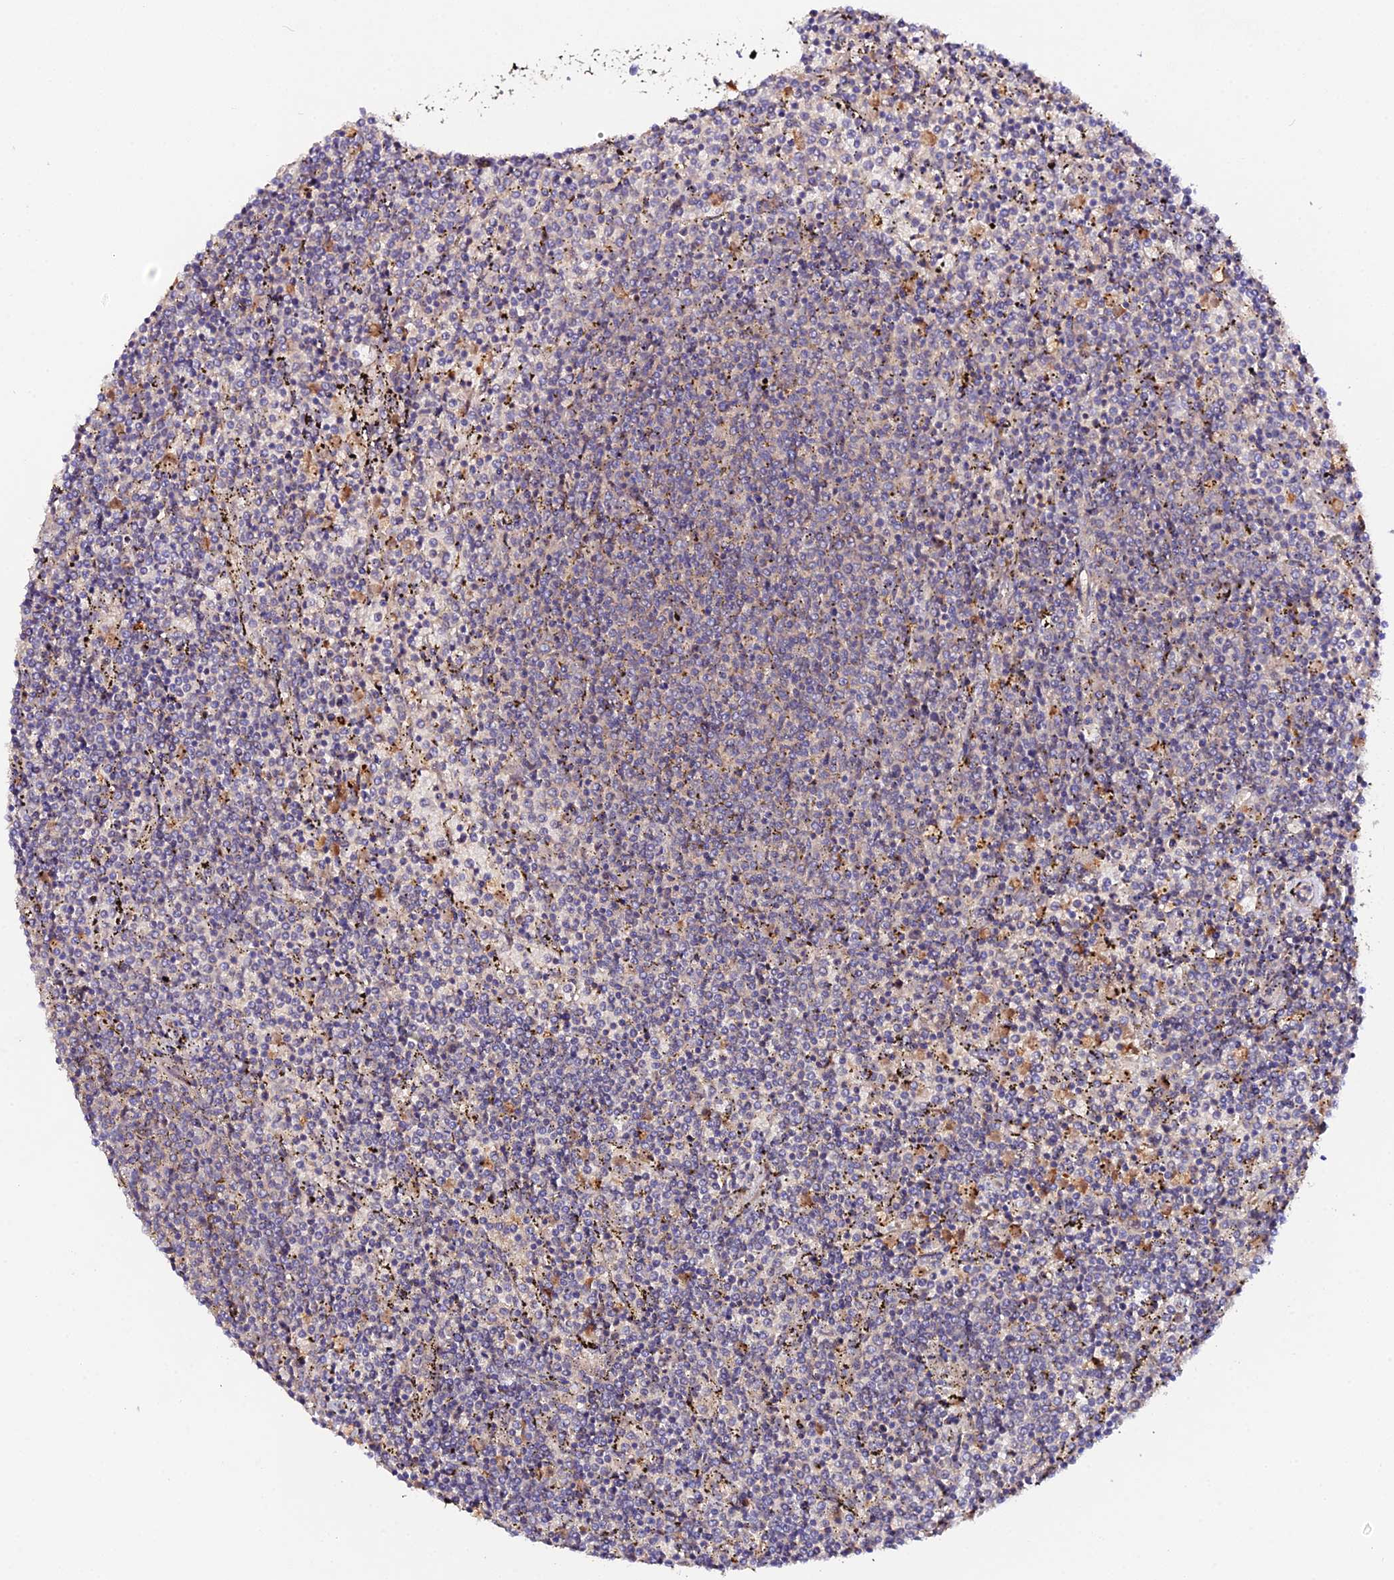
{"staining": {"intensity": "weak", "quantity": "<25%", "location": "cytoplasmic/membranous"}, "tissue": "lymphoma", "cell_type": "Tumor cells", "image_type": "cancer", "snomed": [{"axis": "morphology", "description": "Malignant lymphoma, non-Hodgkin's type, Low grade"}, {"axis": "topography", "description": "Spleen"}], "caption": "Immunohistochemical staining of malignant lymphoma, non-Hodgkin's type (low-grade) demonstrates no significant positivity in tumor cells.", "gene": "TRIM26", "patient": {"sex": "female", "age": 50}}